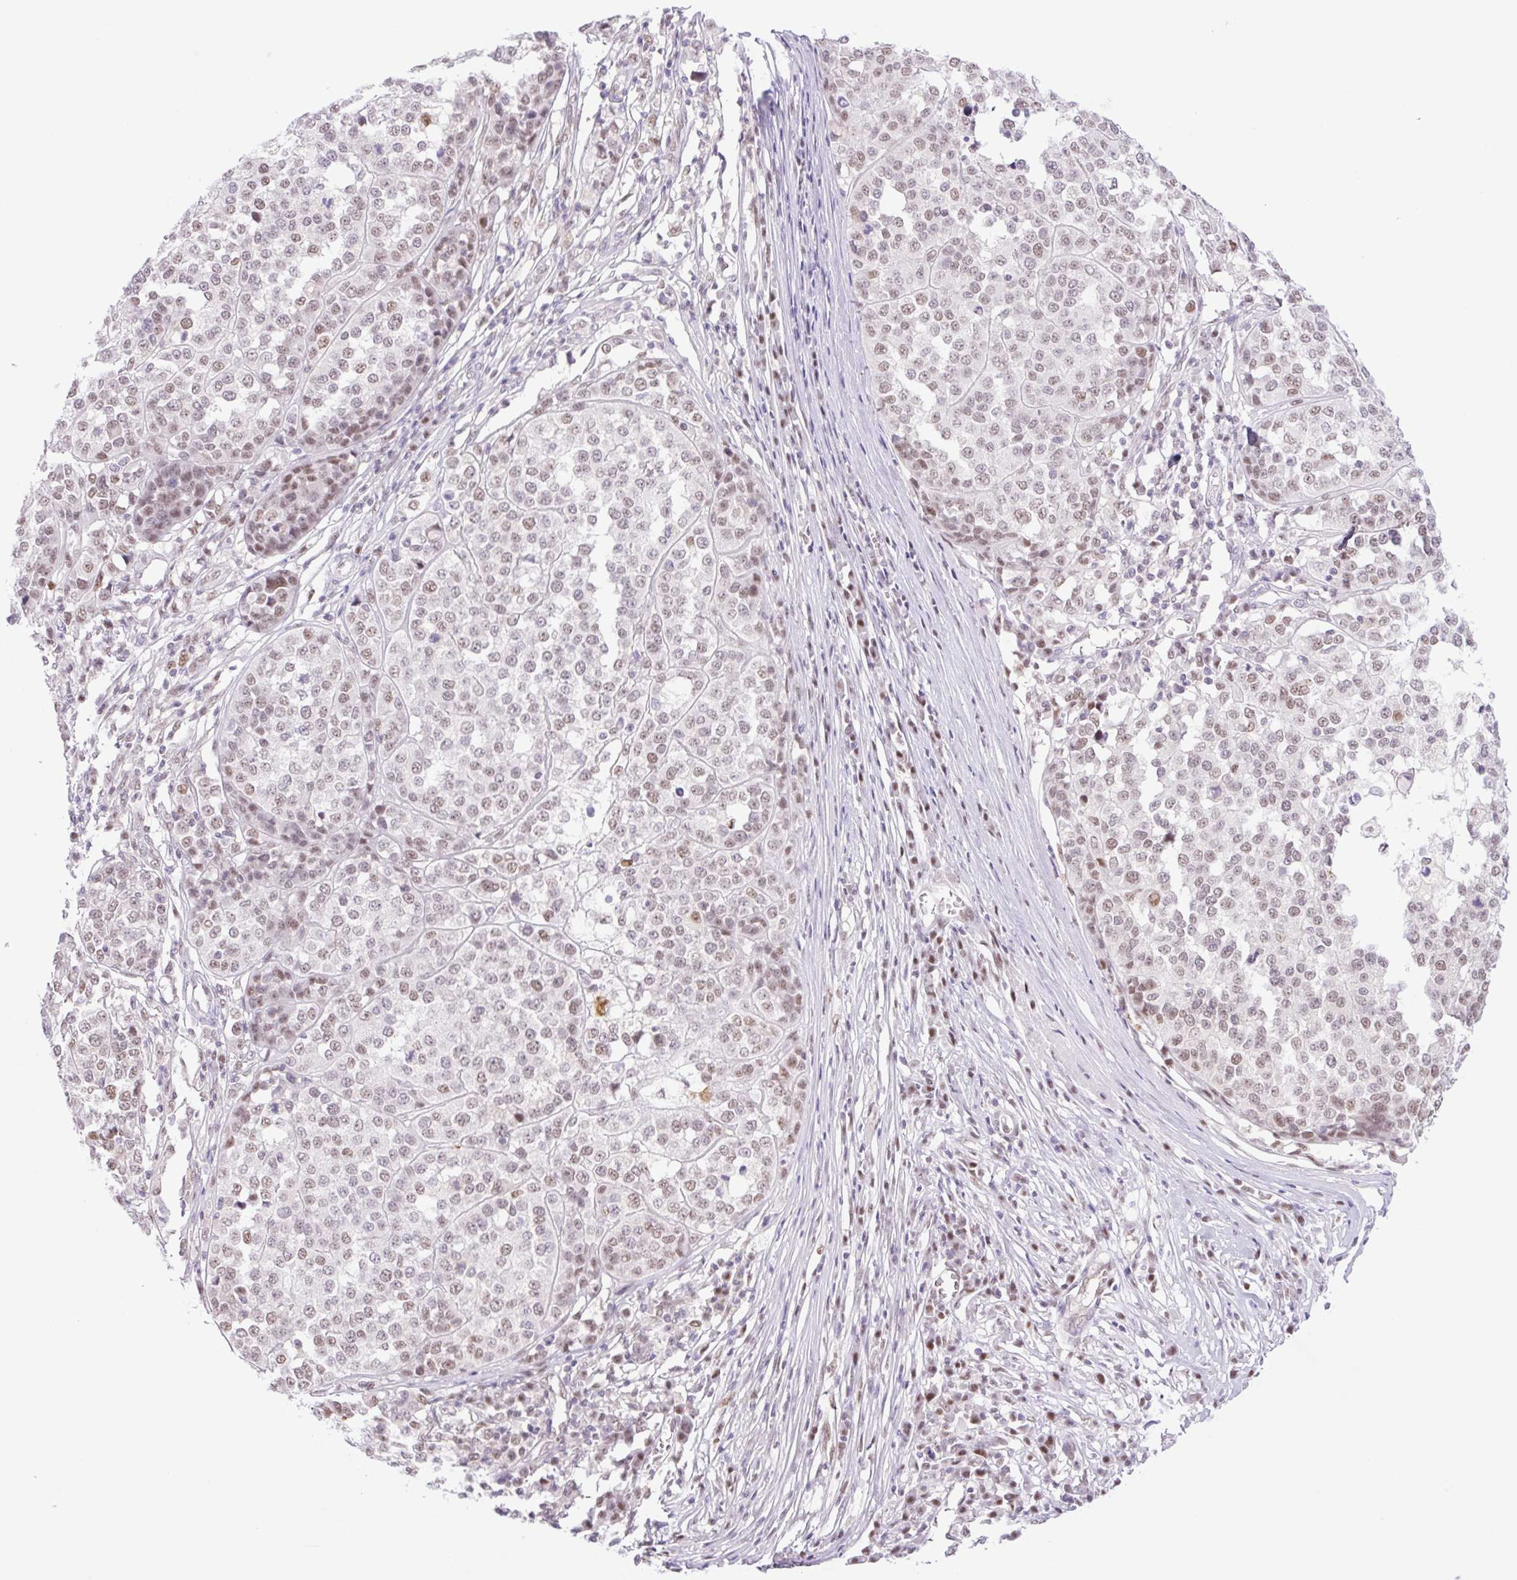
{"staining": {"intensity": "weak", "quantity": ">75%", "location": "nuclear"}, "tissue": "melanoma", "cell_type": "Tumor cells", "image_type": "cancer", "snomed": [{"axis": "morphology", "description": "Malignant melanoma, Metastatic site"}, {"axis": "topography", "description": "Lymph node"}], "caption": "Melanoma was stained to show a protein in brown. There is low levels of weak nuclear expression in approximately >75% of tumor cells. (DAB (3,3'-diaminobenzidine) IHC with brightfield microscopy, high magnification).", "gene": "TLE3", "patient": {"sex": "male", "age": 44}}